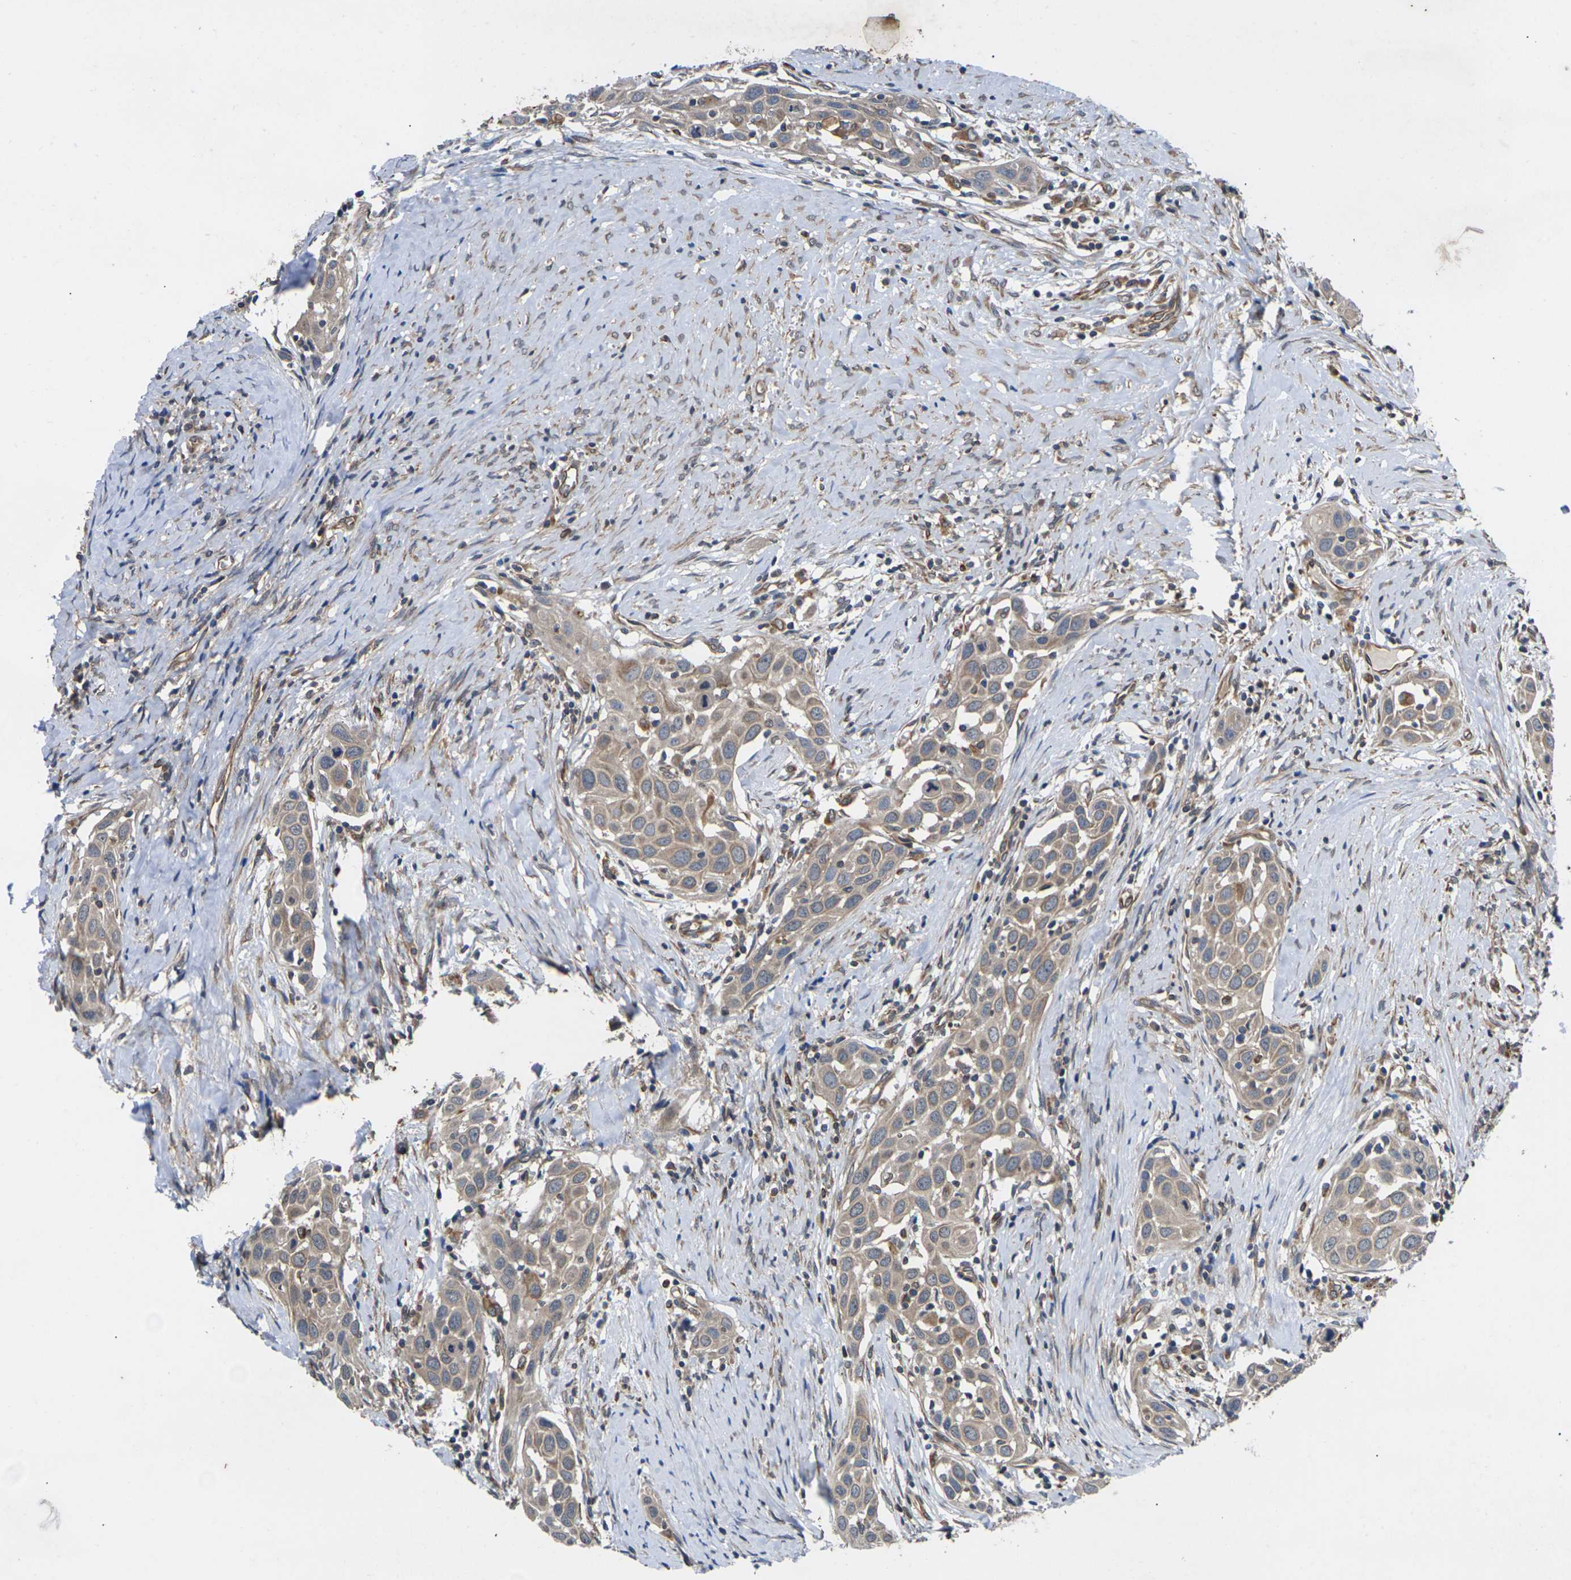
{"staining": {"intensity": "weak", "quantity": ">75%", "location": "cytoplasmic/membranous"}, "tissue": "head and neck cancer", "cell_type": "Tumor cells", "image_type": "cancer", "snomed": [{"axis": "morphology", "description": "Squamous cell carcinoma, NOS"}, {"axis": "topography", "description": "Oral tissue"}, {"axis": "topography", "description": "Head-Neck"}], "caption": "Protein expression analysis of head and neck cancer exhibits weak cytoplasmic/membranous staining in approximately >75% of tumor cells. (IHC, brightfield microscopy, high magnification).", "gene": "DKK2", "patient": {"sex": "female", "age": 50}}